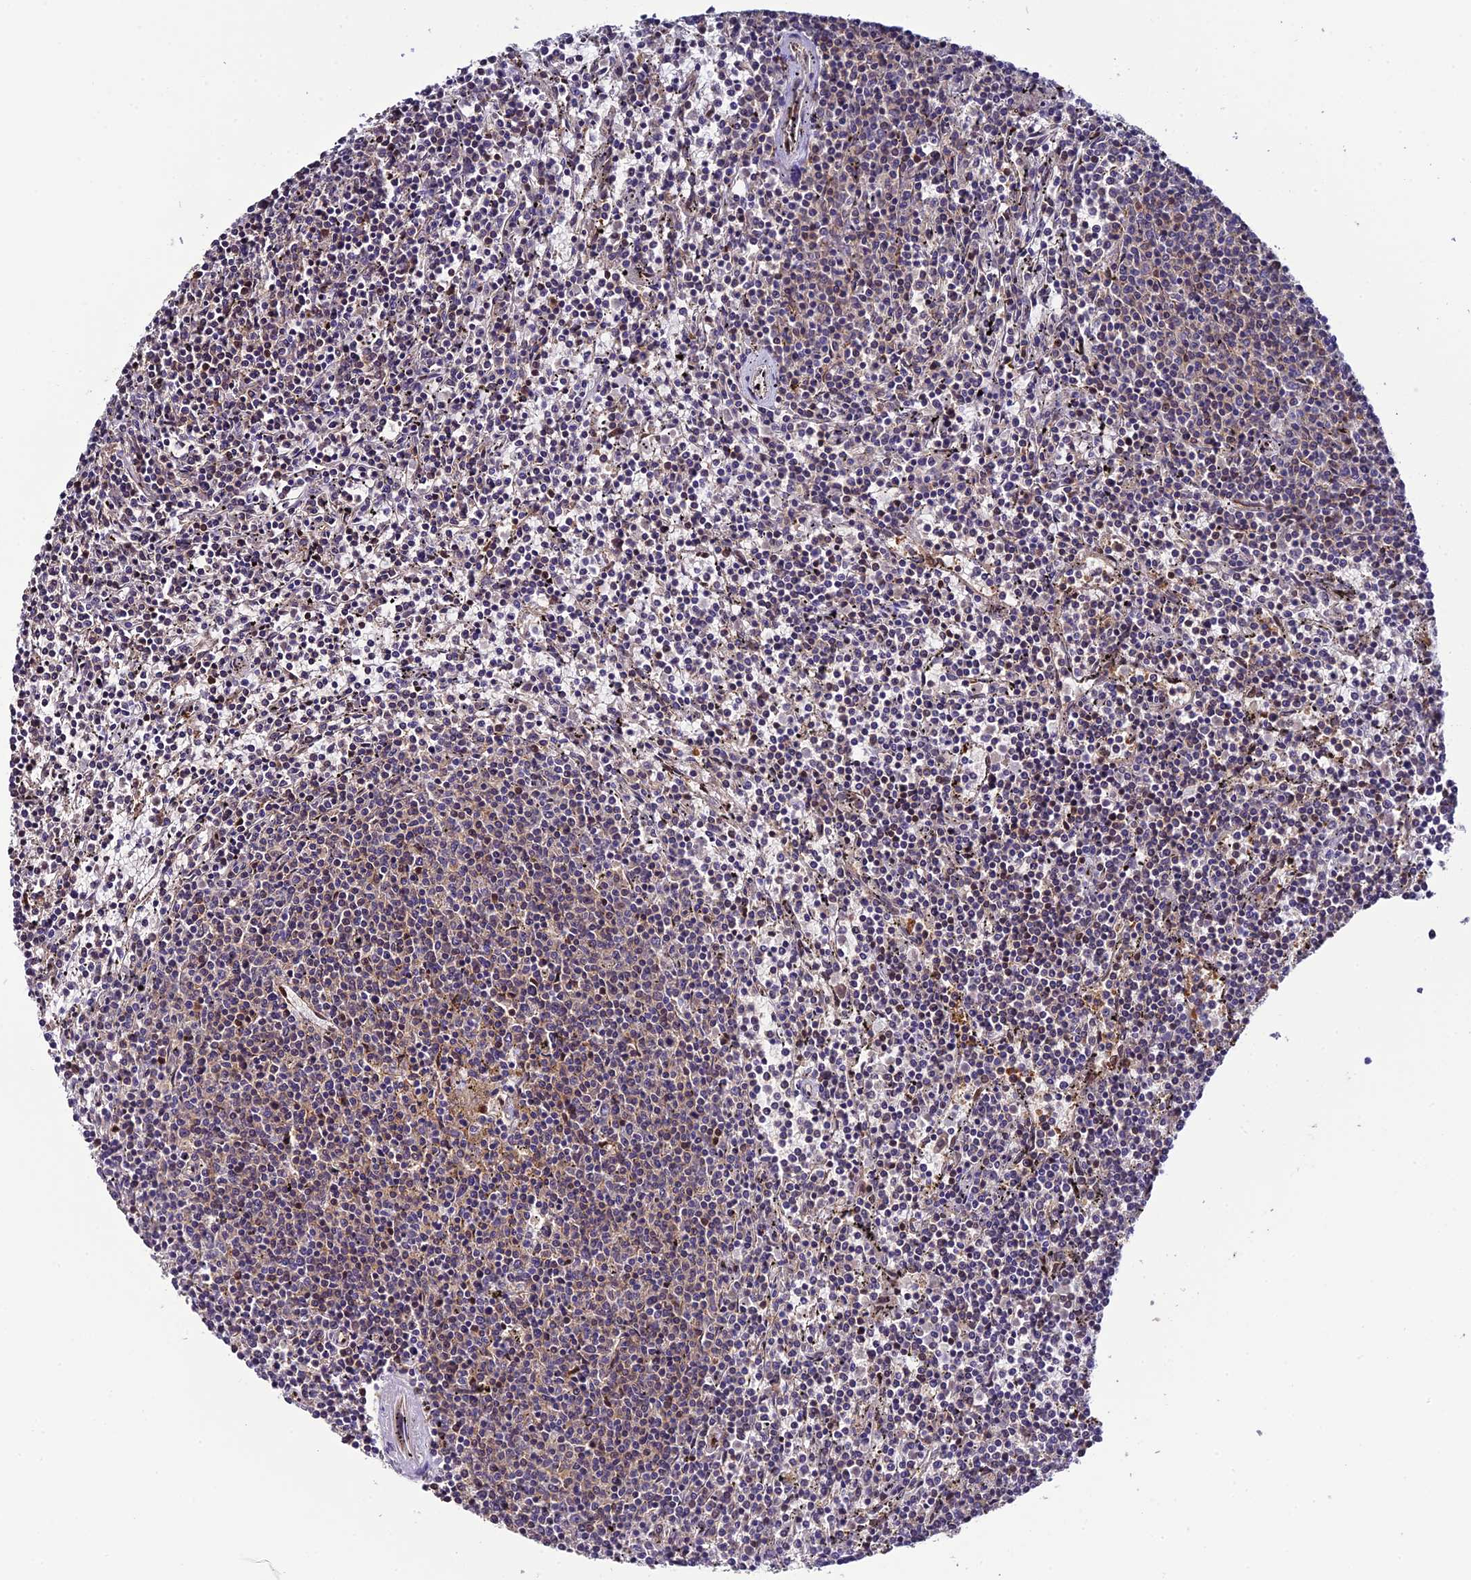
{"staining": {"intensity": "negative", "quantity": "none", "location": "none"}, "tissue": "lymphoma", "cell_type": "Tumor cells", "image_type": "cancer", "snomed": [{"axis": "morphology", "description": "Malignant lymphoma, non-Hodgkin's type, Low grade"}, {"axis": "topography", "description": "Spleen"}], "caption": "IHC micrograph of lymphoma stained for a protein (brown), which demonstrates no expression in tumor cells.", "gene": "P3H3", "patient": {"sex": "female", "age": 50}}